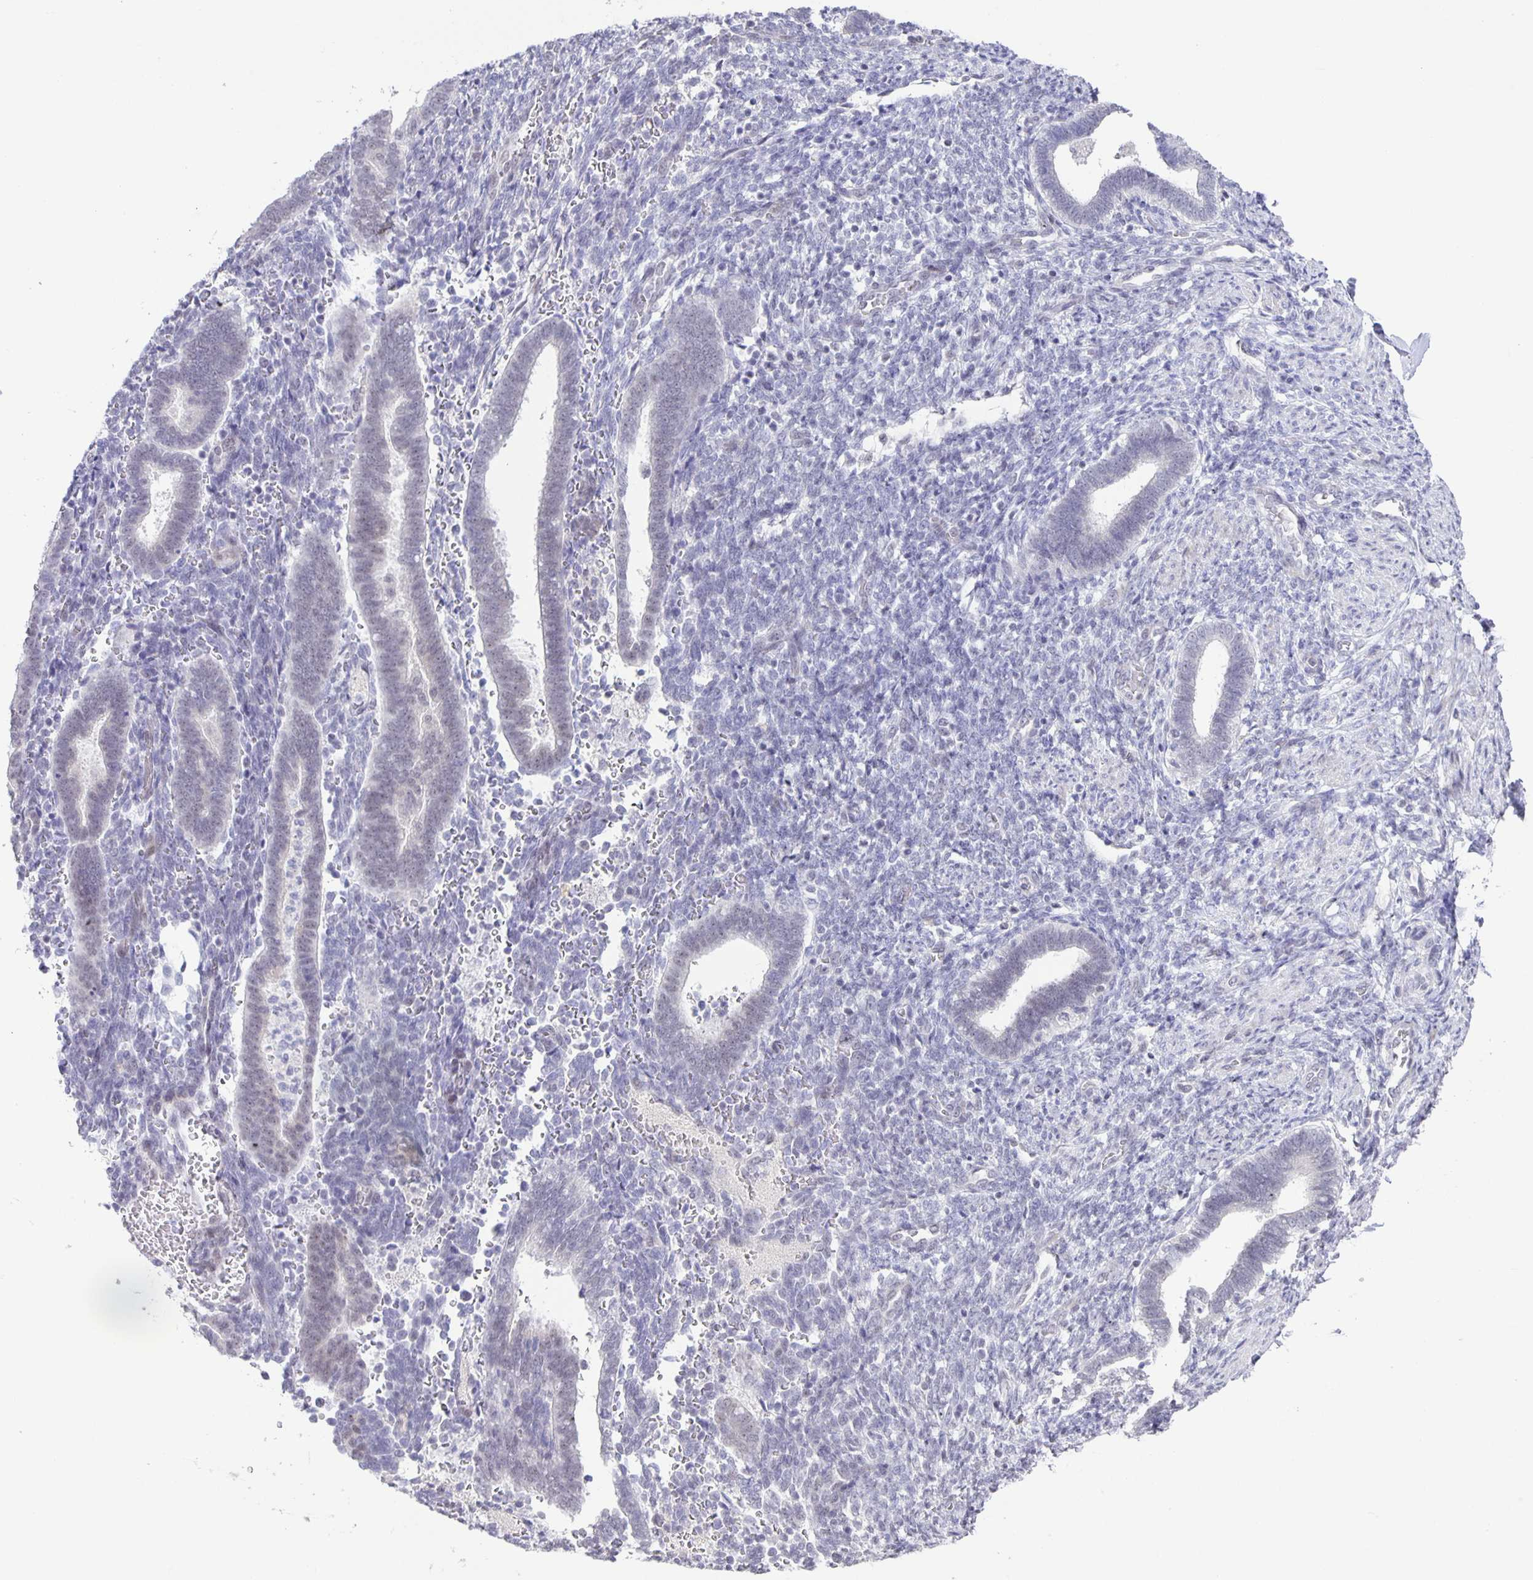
{"staining": {"intensity": "negative", "quantity": "none", "location": "none"}, "tissue": "endometrium", "cell_type": "Cells in endometrial stroma", "image_type": "normal", "snomed": [{"axis": "morphology", "description": "Normal tissue, NOS"}, {"axis": "topography", "description": "Endometrium"}], "caption": "The micrograph reveals no significant expression in cells in endometrial stroma of endometrium. Nuclei are stained in blue.", "gene": "PHRF1", "patient": {"sex": "female", "age": 34}}